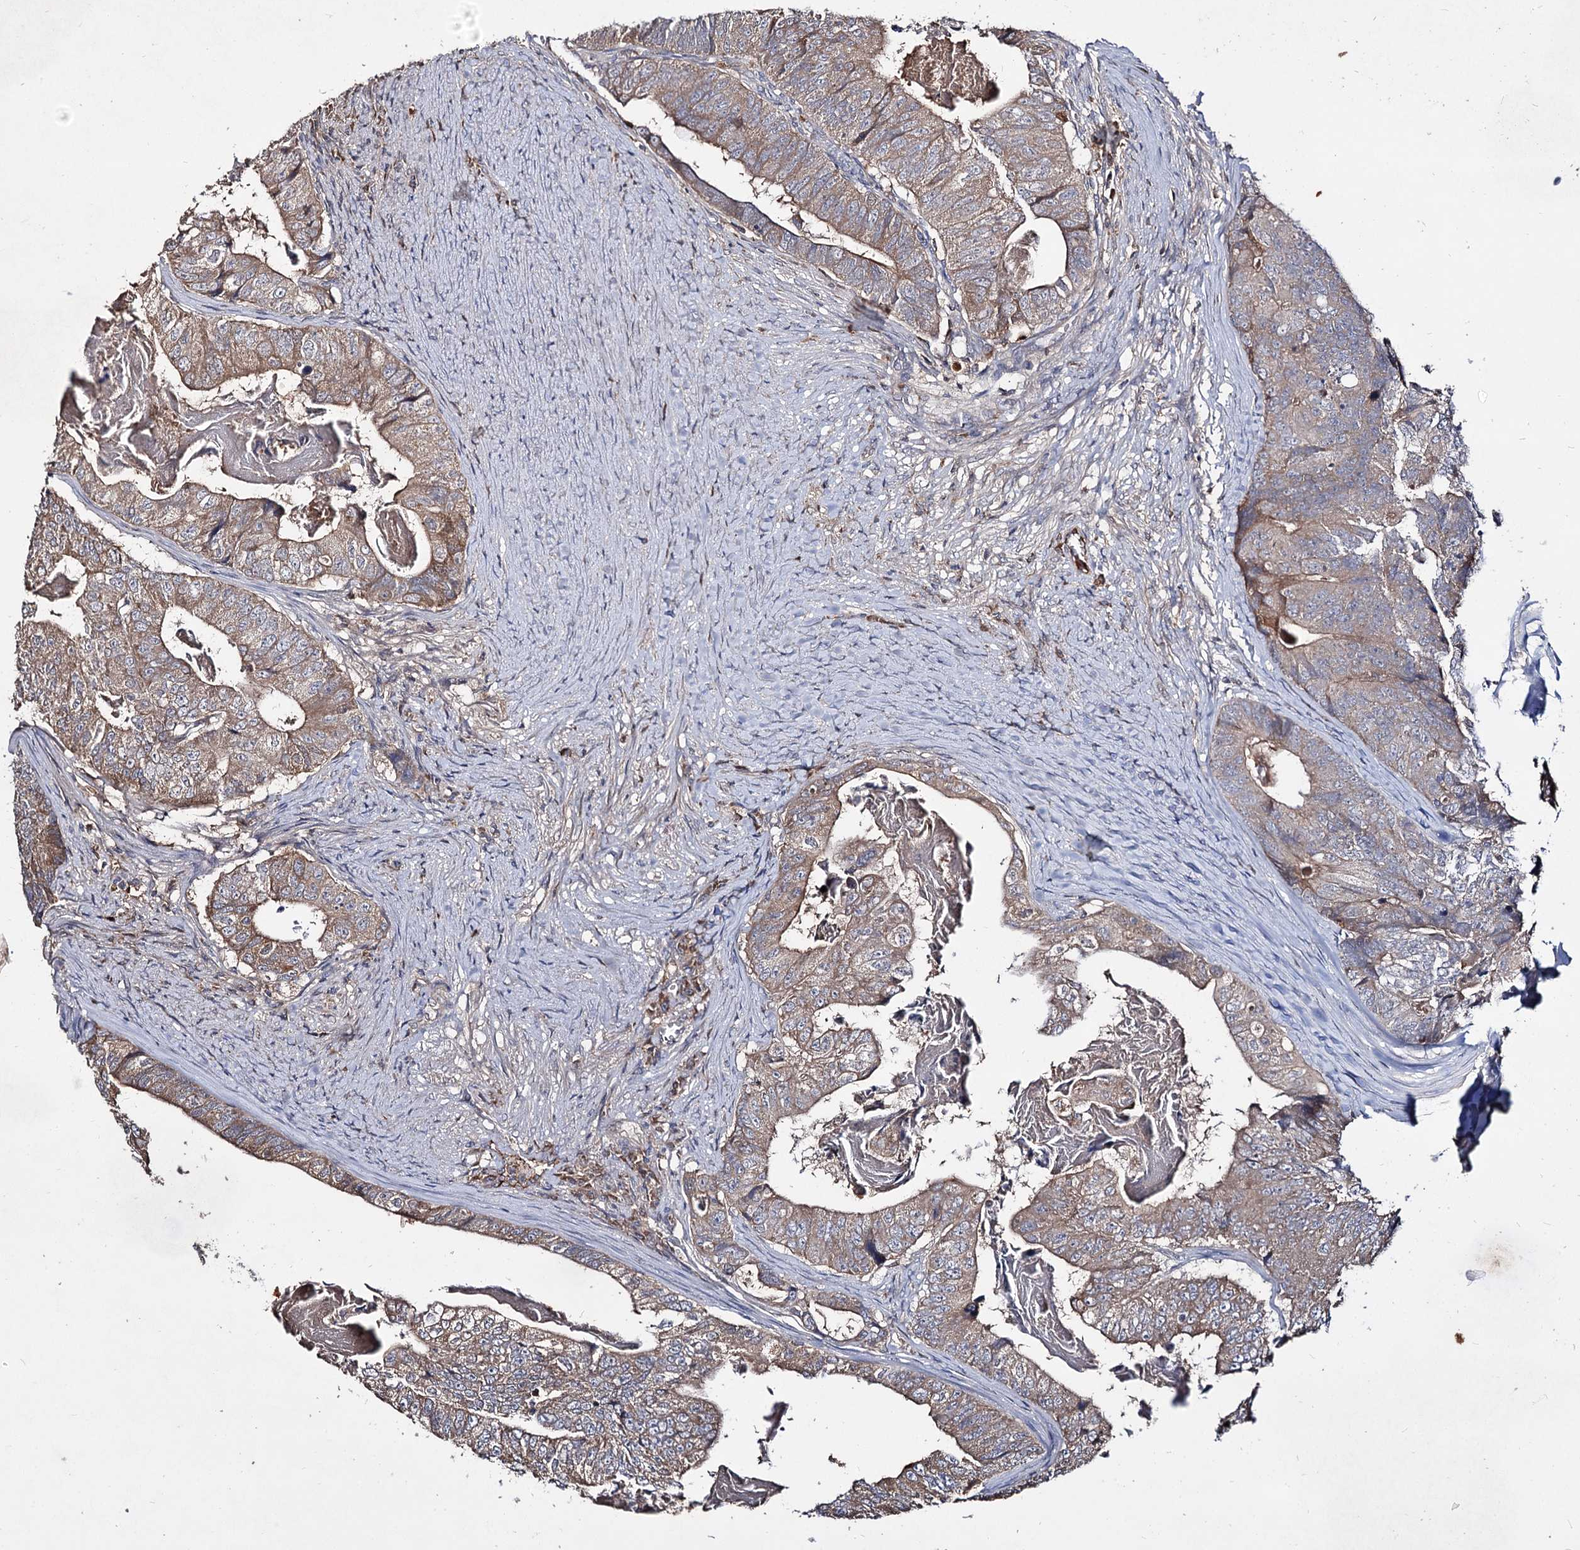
{"staining": {"intensity": "moderate", "quantity": ">75%", "location": "cytoplasmic/membranous"}, "tissue": "colorectal cancer", "cell_type": "Tumor cells", "image_type": "cancer", "snomed": [{"axis": "morphology", "description": "Adenocarcinoma, NOS"}, {"axis": "topography", "description": "Colon"}], "caption": "Brown immunohistochemical staining in colorectal cancer (adenocarcinoma) reveals moderate cytoplasmic/membranous expression in about >75% of tumor cells.", "gene": "ARFIP2", "patient": {"sex": "female", "age": 67}}